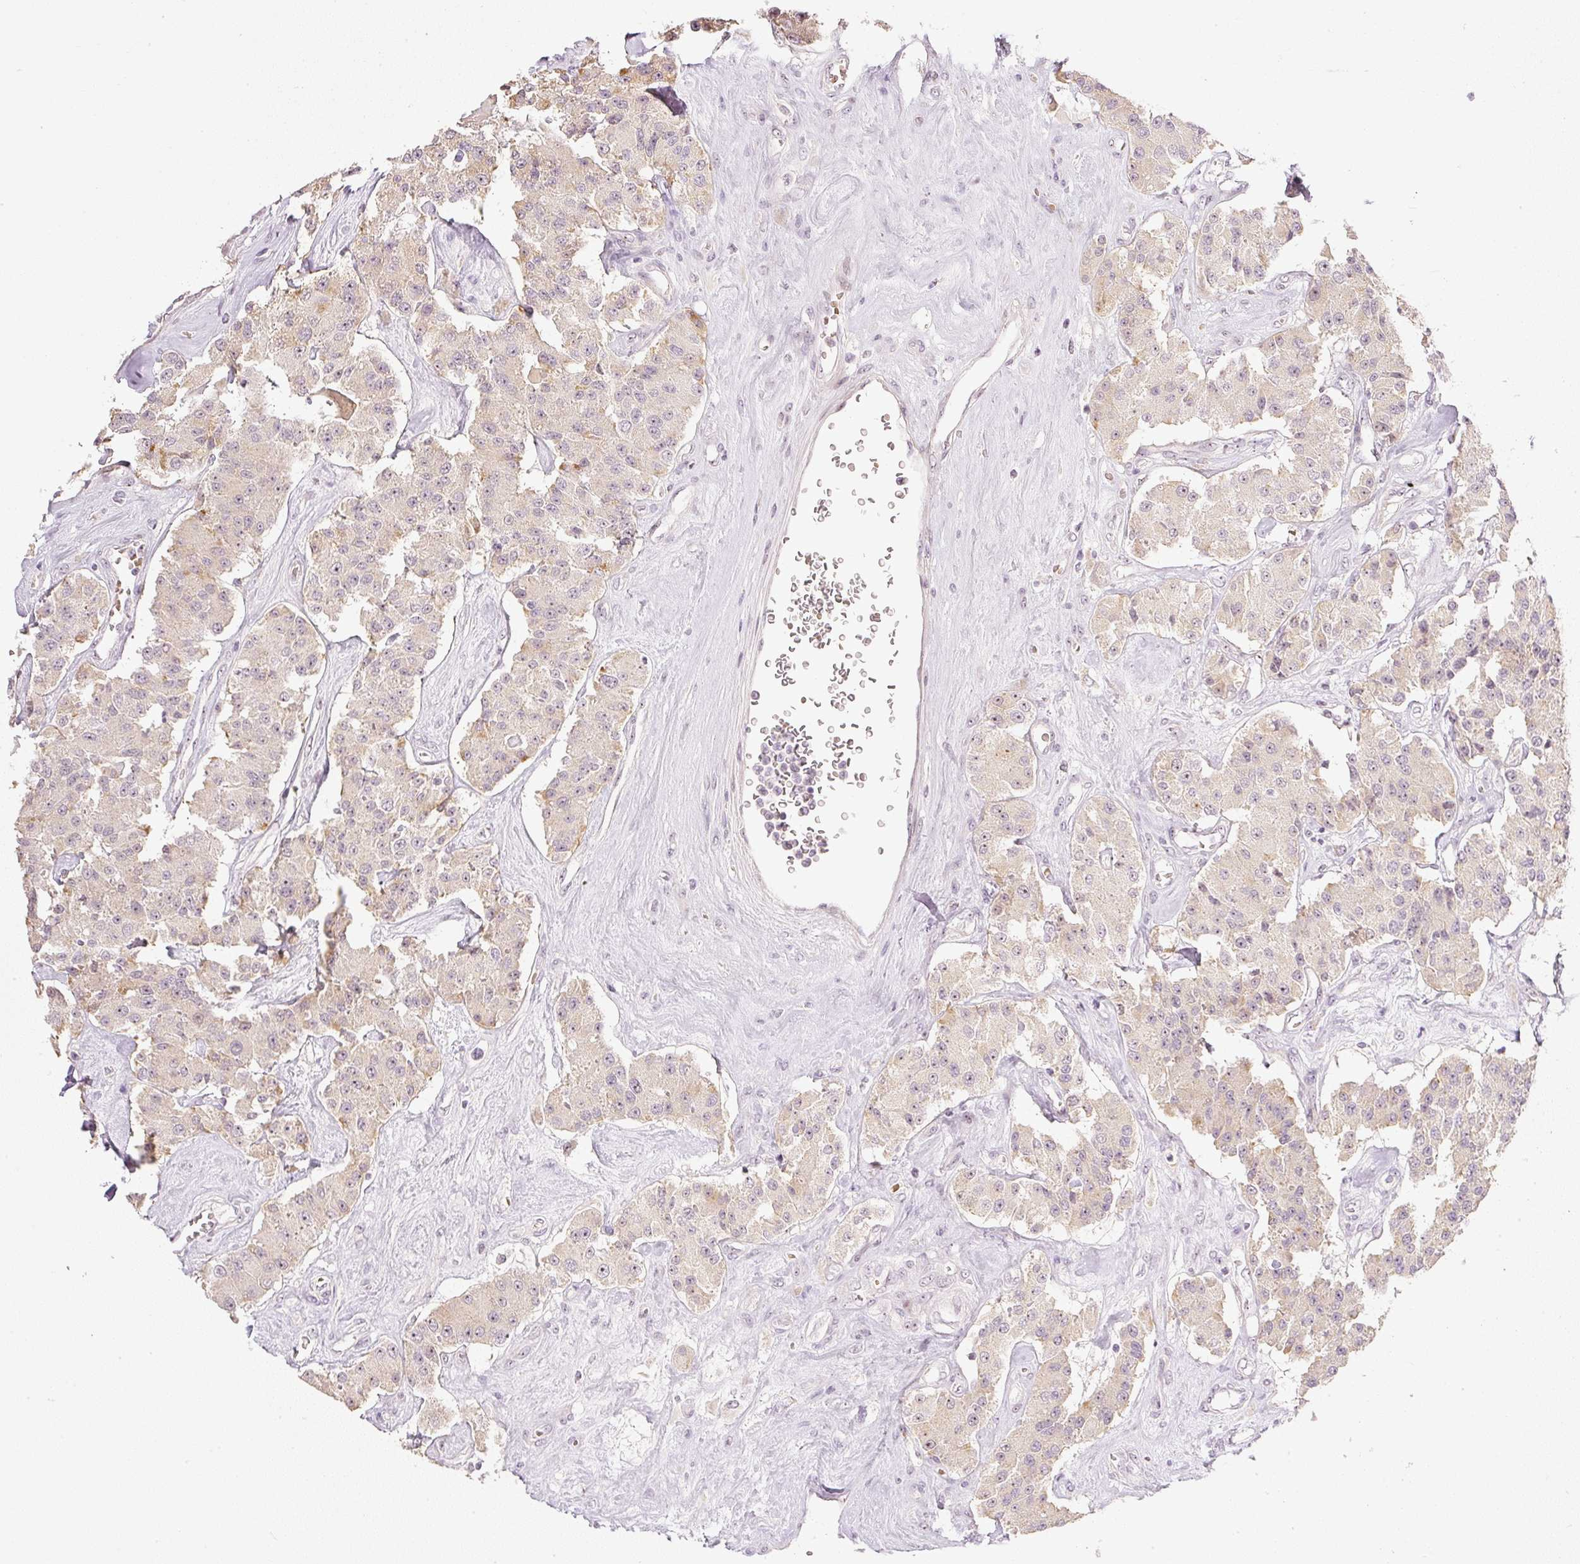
{"staining": {"intensity": "weak", "quantity": "25%-75%", "location": "cytoplasmic/membranous,nuclear"}, "tissue": "carcinoid", "cell_type": "Tumor cells", "image_type": "cancer", "snomed": [{"axis": "morphology", "description": "Carcinoid, malignant, NOS"}, {"axis": "topography", "description": "Pancreas"}], "caption": "Immunohistochemistry (IHC) staining of carcinoid, which exhibits low levels of weak cytoplasmic/membranous and nuclear staining in approximately 25%-75% of tumor cells indicating weak cytoplasmic/membranous and nuclear protein expression. The staining was performed using DAB (3,3'-diaminobenzidine) (brown) for protein detection and nuclei were counterstained in hematoxylin (blue).", "gene": "AAR2", "patient": {"sex": "male", "age": 41}}